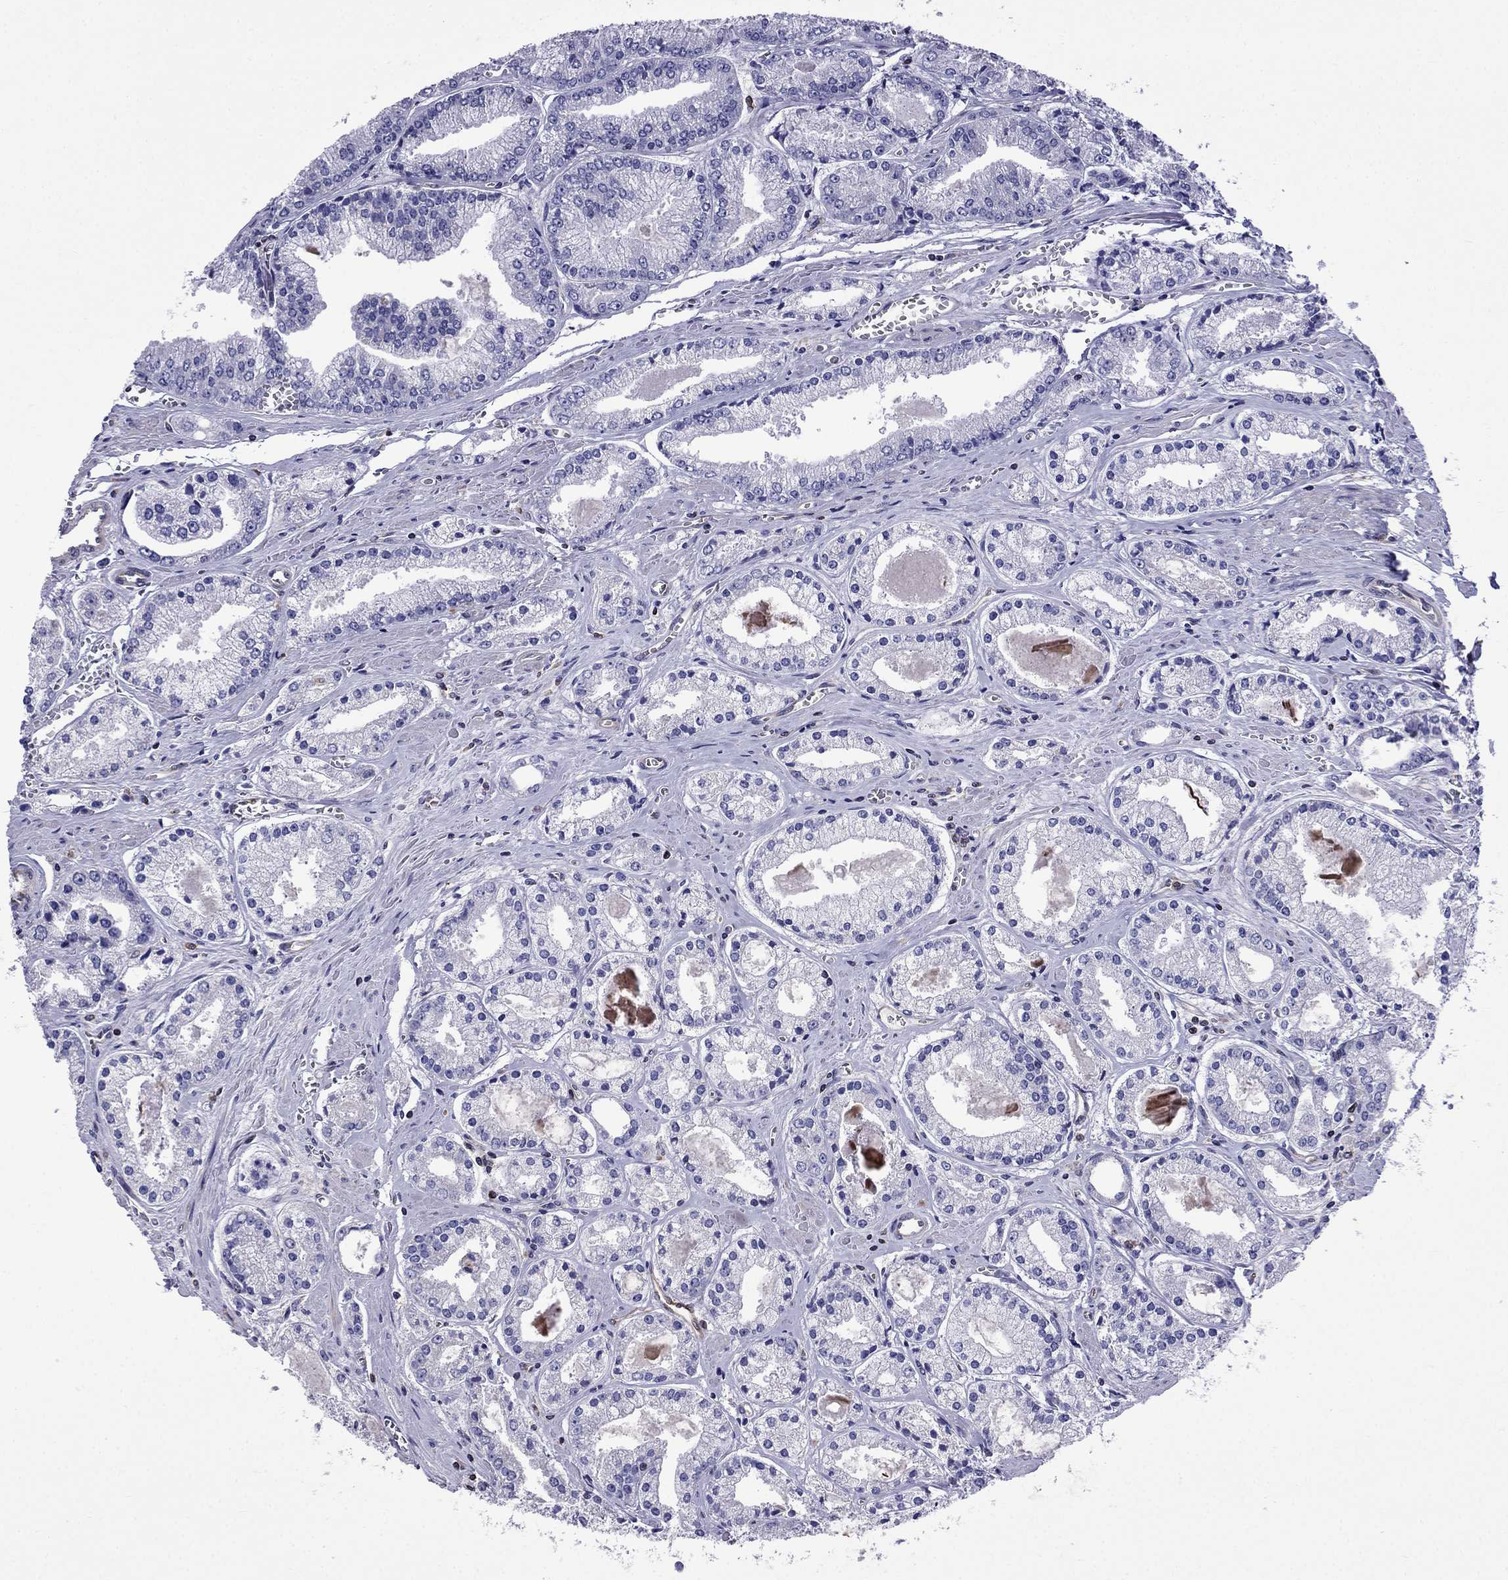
{"staining": {"intensity": "negative", "quantity": "none", "location": "none"}, "tissue": "prostate cancer", "cell_type": "Tumor cells", "image_type": "cancer", "snomed": [{"axis": "morphology", "description": "Adenocarcinoma, NOS"}, {"axis": "topography", "description": "Prostate"}], "caption": "Immunohistochemical staining of prostate cancer (adenocarcinoma) reveals no significant positivity in tumor cells.", "gene": "GNAL", "patient": {"sex": "male", "age": 72}}